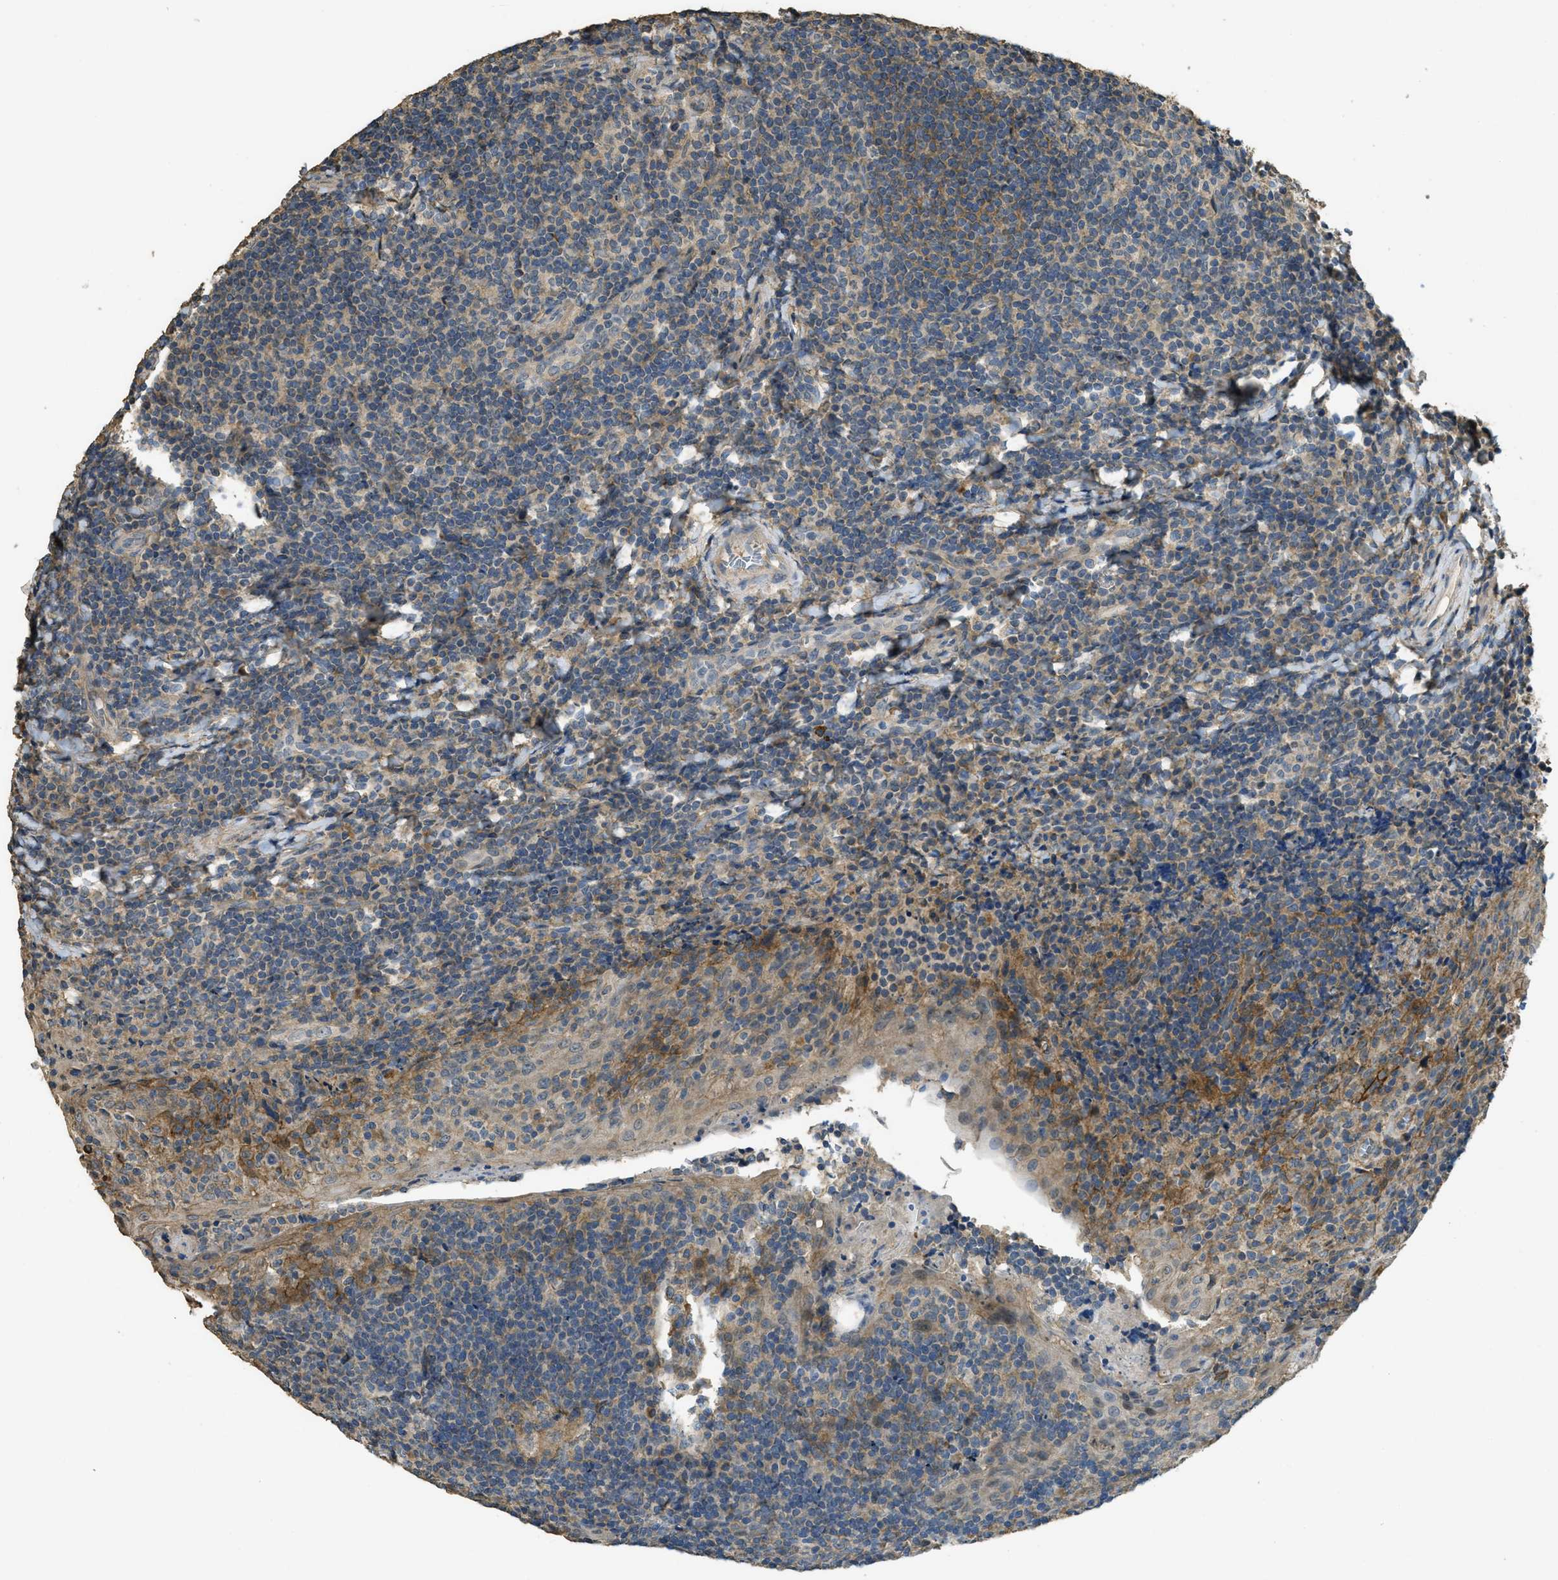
{"staining": {"intensity": "moderate", "quantity": "<25%", "location": "cytoplasmic/membranous"}, "tissue": "tonsil", "cell_type": "Germinal center cells", "image_type": "normal", "snomed": [{"axis": "morphology", "description": "Normal tissue, NOS"}, {"axis": "topography", "description": "Tonsil"}], "caption": "Unremarkable tonsil exhibits moderate cytoplasmic/membranous staining in about <25% of germinal center cells (Stains: DAB (3,3'-diaminobenzidine) in brown, nuclei in blue, Microscopy: brightfield microscopy at high magnification)..", "gene": "CD276", "patient": {"sex": "male", "age": 37}}